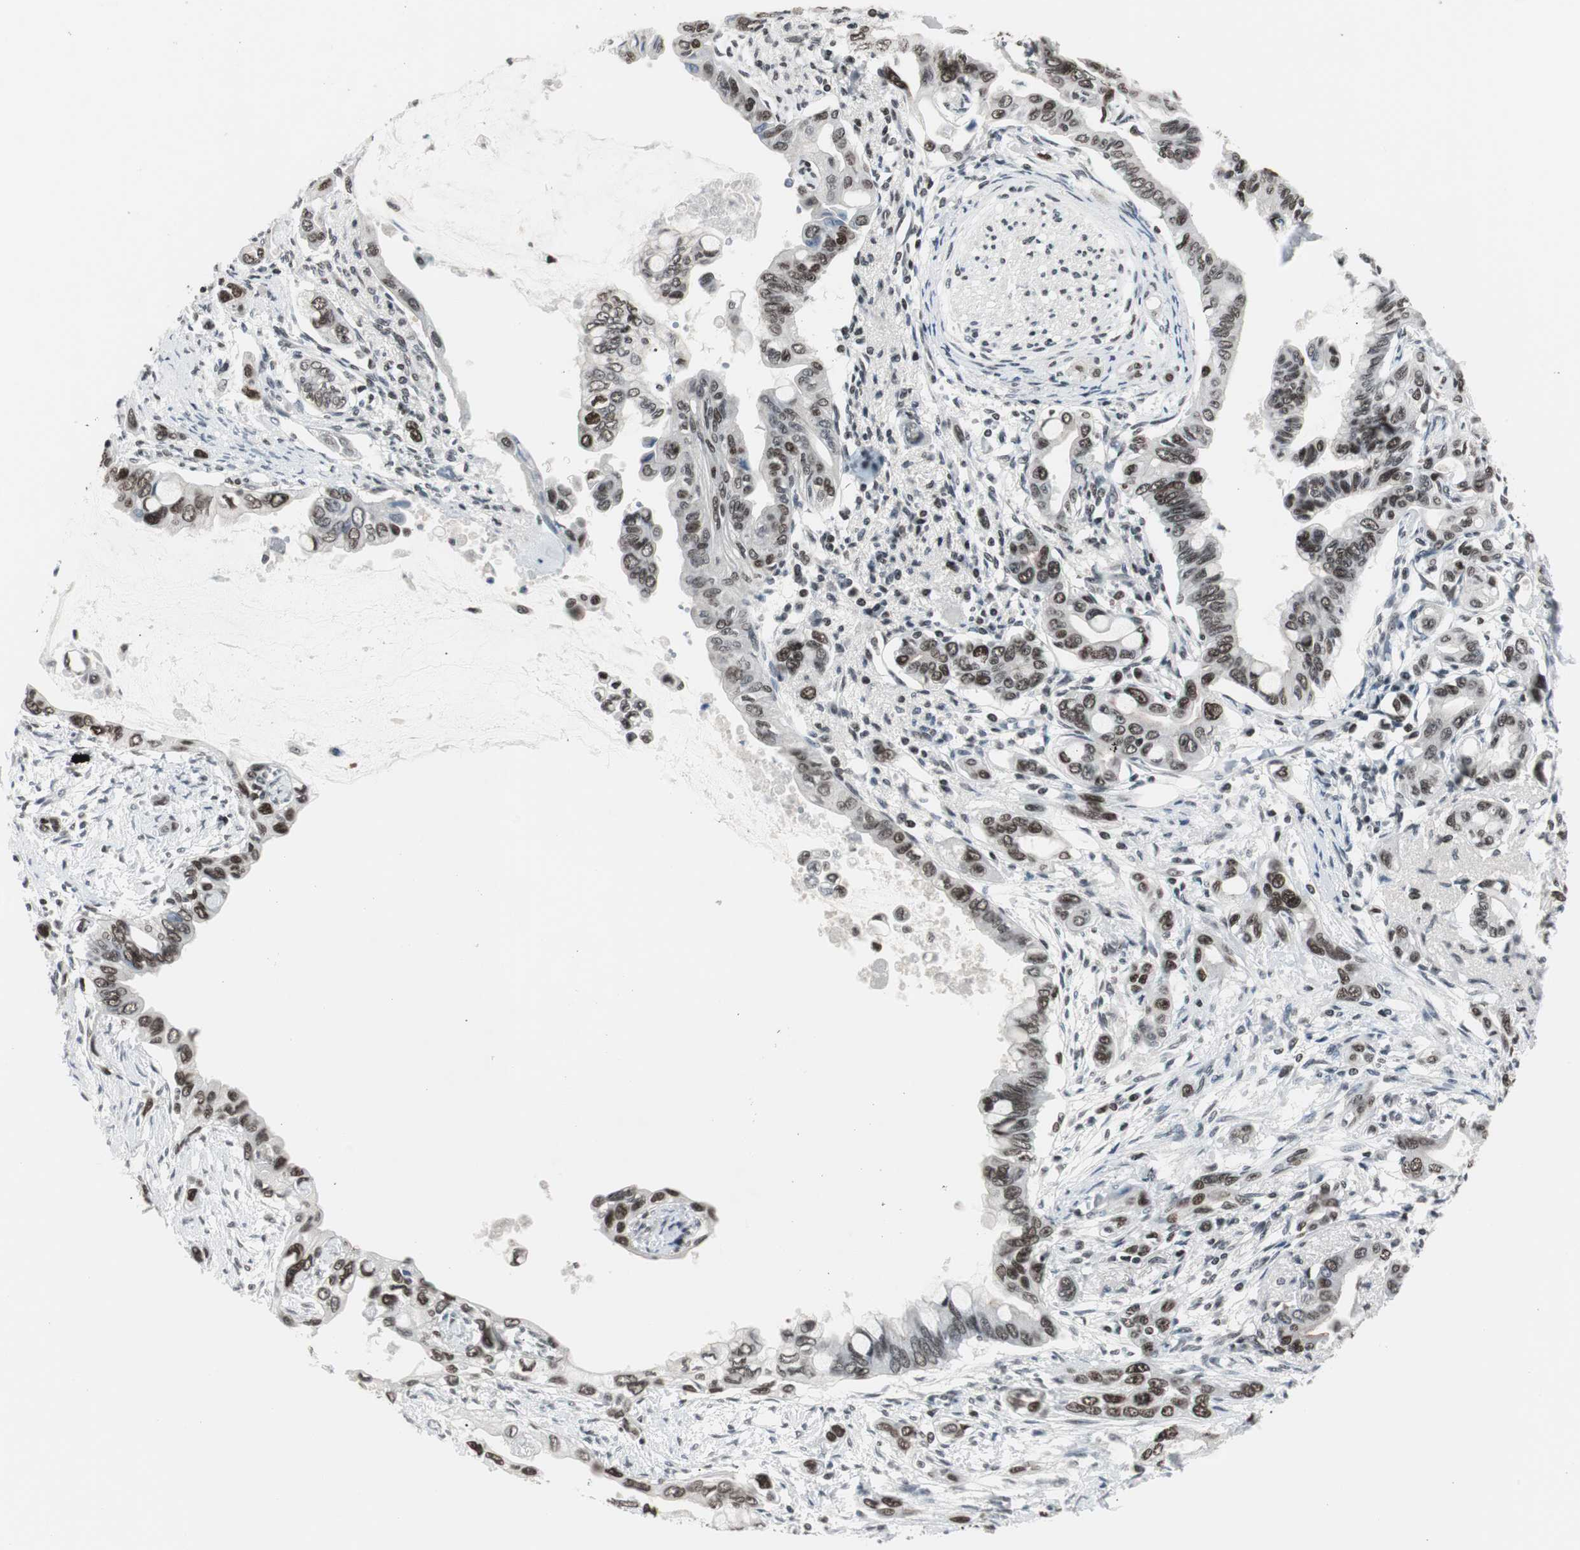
{"staining": {"intensity": "strong", "quantity": ">75%", "location": "nuclear"}, "tissue": "pancreatic cancer", "cell_type": "Tumor cells", "image_type": "cancer", "snomed": [{"axis": "morphology", "description": "Adenocarcinoma, NOS"}, {"axis": "topography", "description": "Pancreas"}], "caption": "The immunohistochemical stain highlights strong nuclear staining in tumor cells of pancreatic adenocarcinoma tissue.", "gene": "XRCC1", "patient": {"sex": "female", "age": 60}}